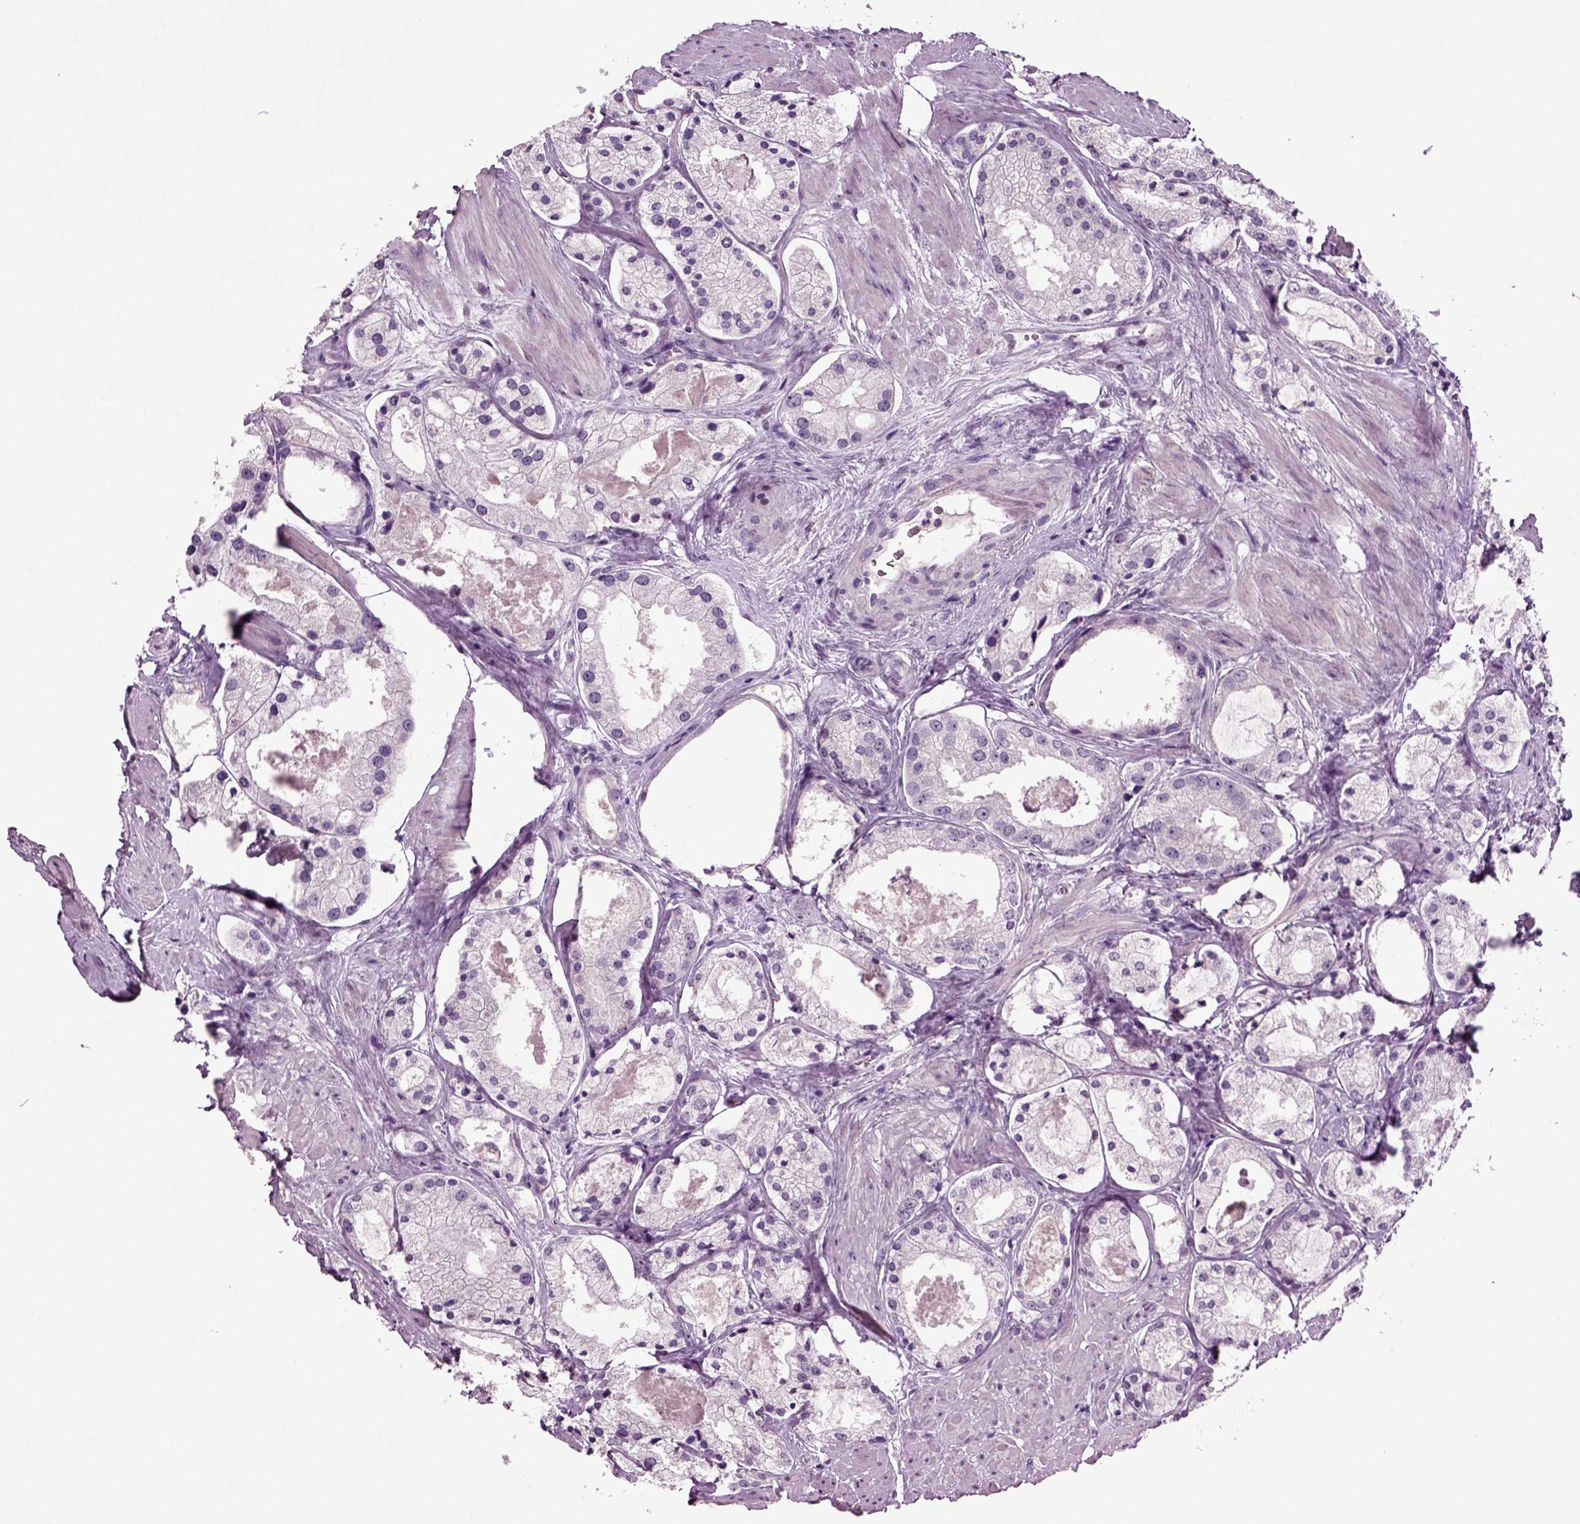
{"staining": {"intensity": "negative", "quantity": "none", "location": "none"}, "tissue": "prostate cancer", "cell_type": "Tumor cells", "image_type": "cancer", "snomed": [{"axis": "morphology", "description": "Adenocarcinoma, NOS"}, {"axis": "morphology", "description": "Adenocarcinoma, High grade"}, {"axis": "topography", "description": "Prostate"}], "caption": "Tumor cells are negative for protein expression in human prostate cancer (adenocarcinoma).", "gene": "SLC17A6", "patient": {"sex": "male", "age": 64}}